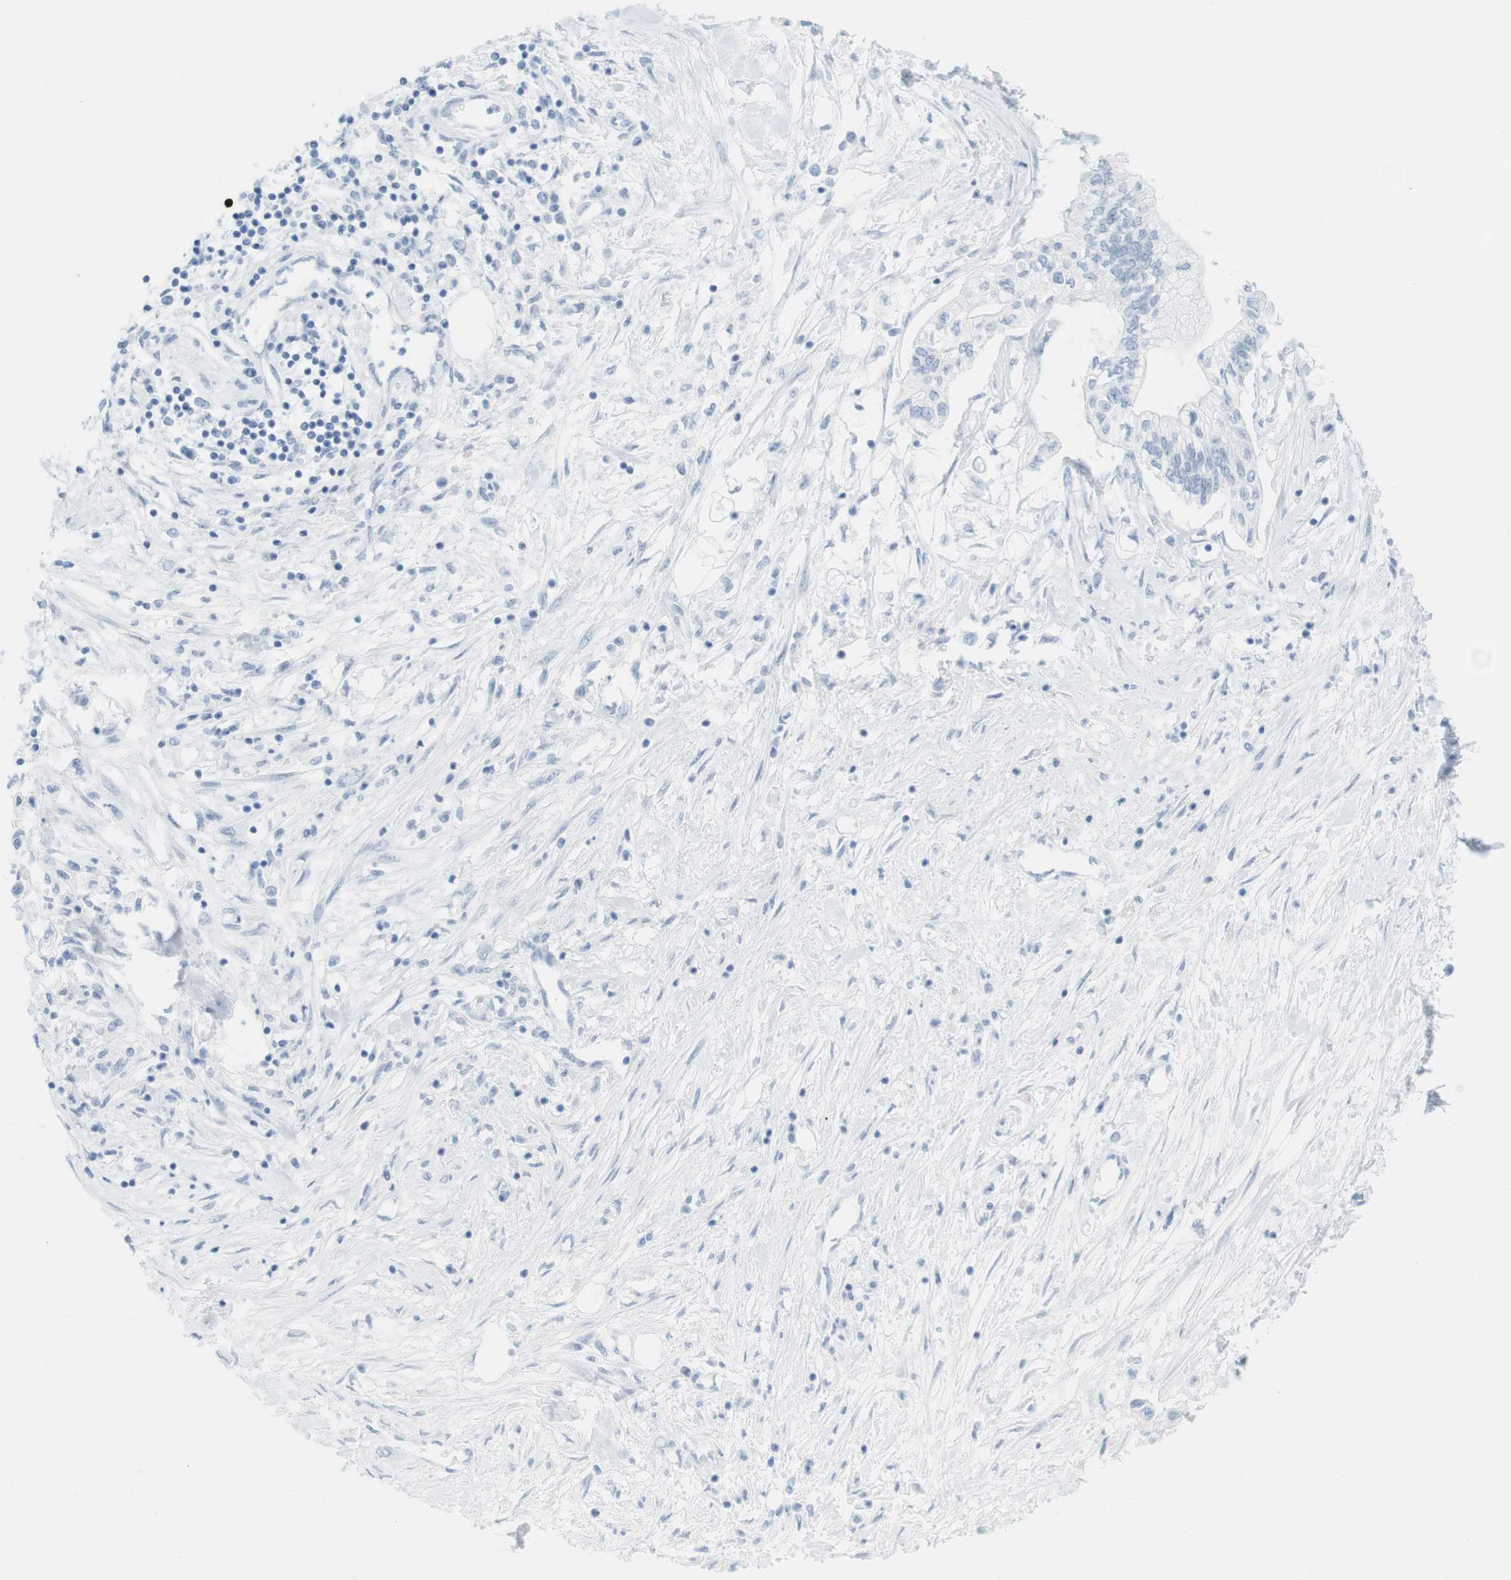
{"staining": {"intensity": "negative", "quantity": "none", "location": "none"}, "tissue": "pancreatic cancer", "cell_type": "Tumor cells", "image_type": "cancer", "snomed": [{"axis": "morphology", "description": "Adenocarcinoma, NOS"}, {"axis": "topography", "description": "Pancreas"}], "caption": "IHC of pancreatic cancer displays no positivity in tumor cells.", "gene": "TNNT2", "patient": {"sex": "female", "age": 77}}